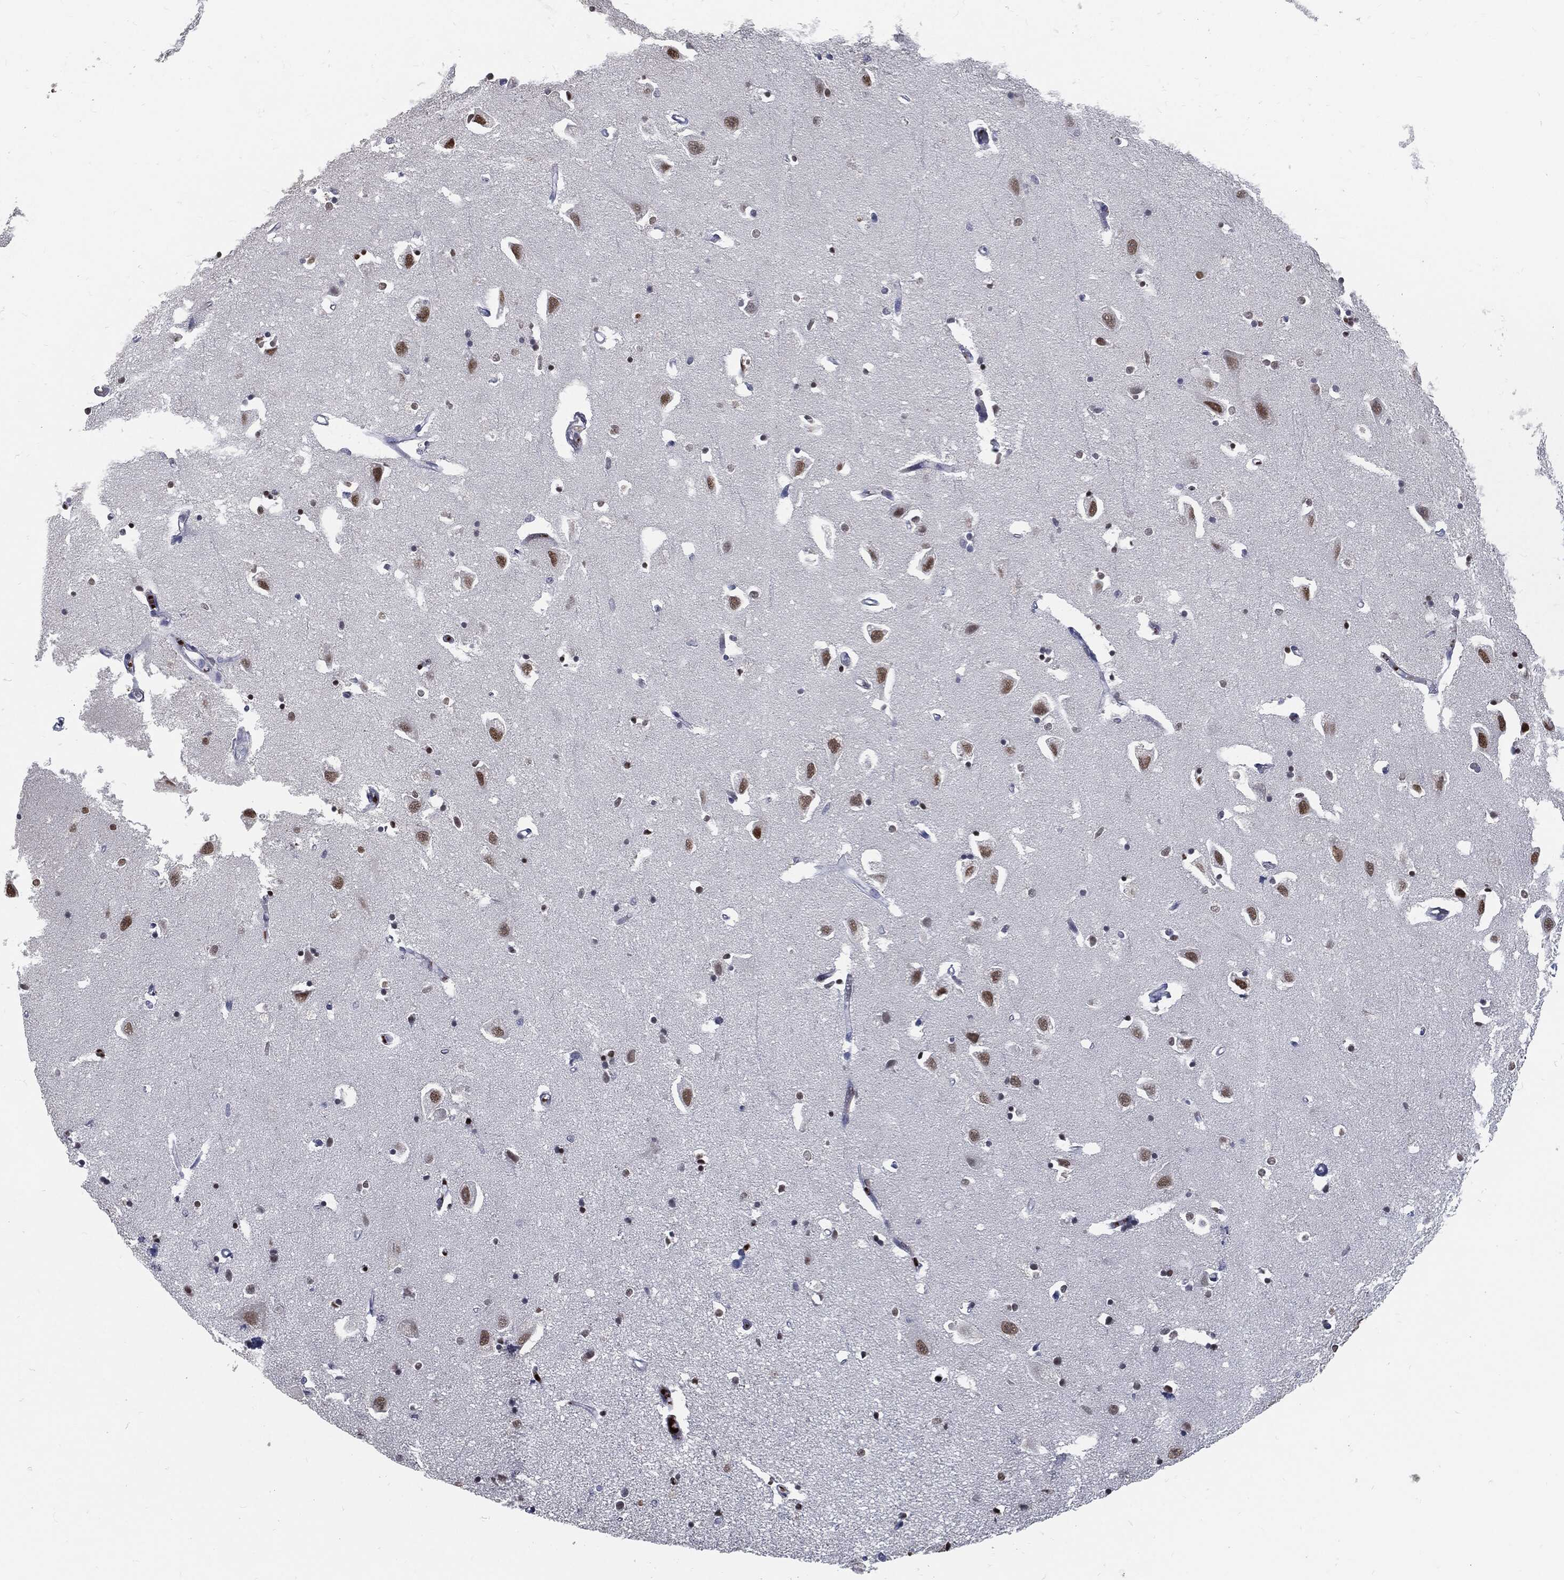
{"staining": {"intensity": "moderate", "quantity": "25%-75%", "location": "nuclear"}, "tissue": "hippocampus", "cell_type": "Glial cells", "image_type": "normal", "snomed": [{"axis": "morphology", "description": "Normal tissue, NOS"}, {"axis": "topography", "description": "Lateral ventricle wall"}, {"axis": "topography", "description": "Hippocampus"}], "caption": "Immunohistochemical staining of normal human hippocampus exhibits 25%-75% levels of moderate nuclear protein expression in about 25%-75% of glial cells. Using DAB (brown) and hematoxylin (blue) stains, captured at high magnification using brightfield microscopy.", "gene": "ANXA1", "patient": {"sex": "female", "age": 63}}